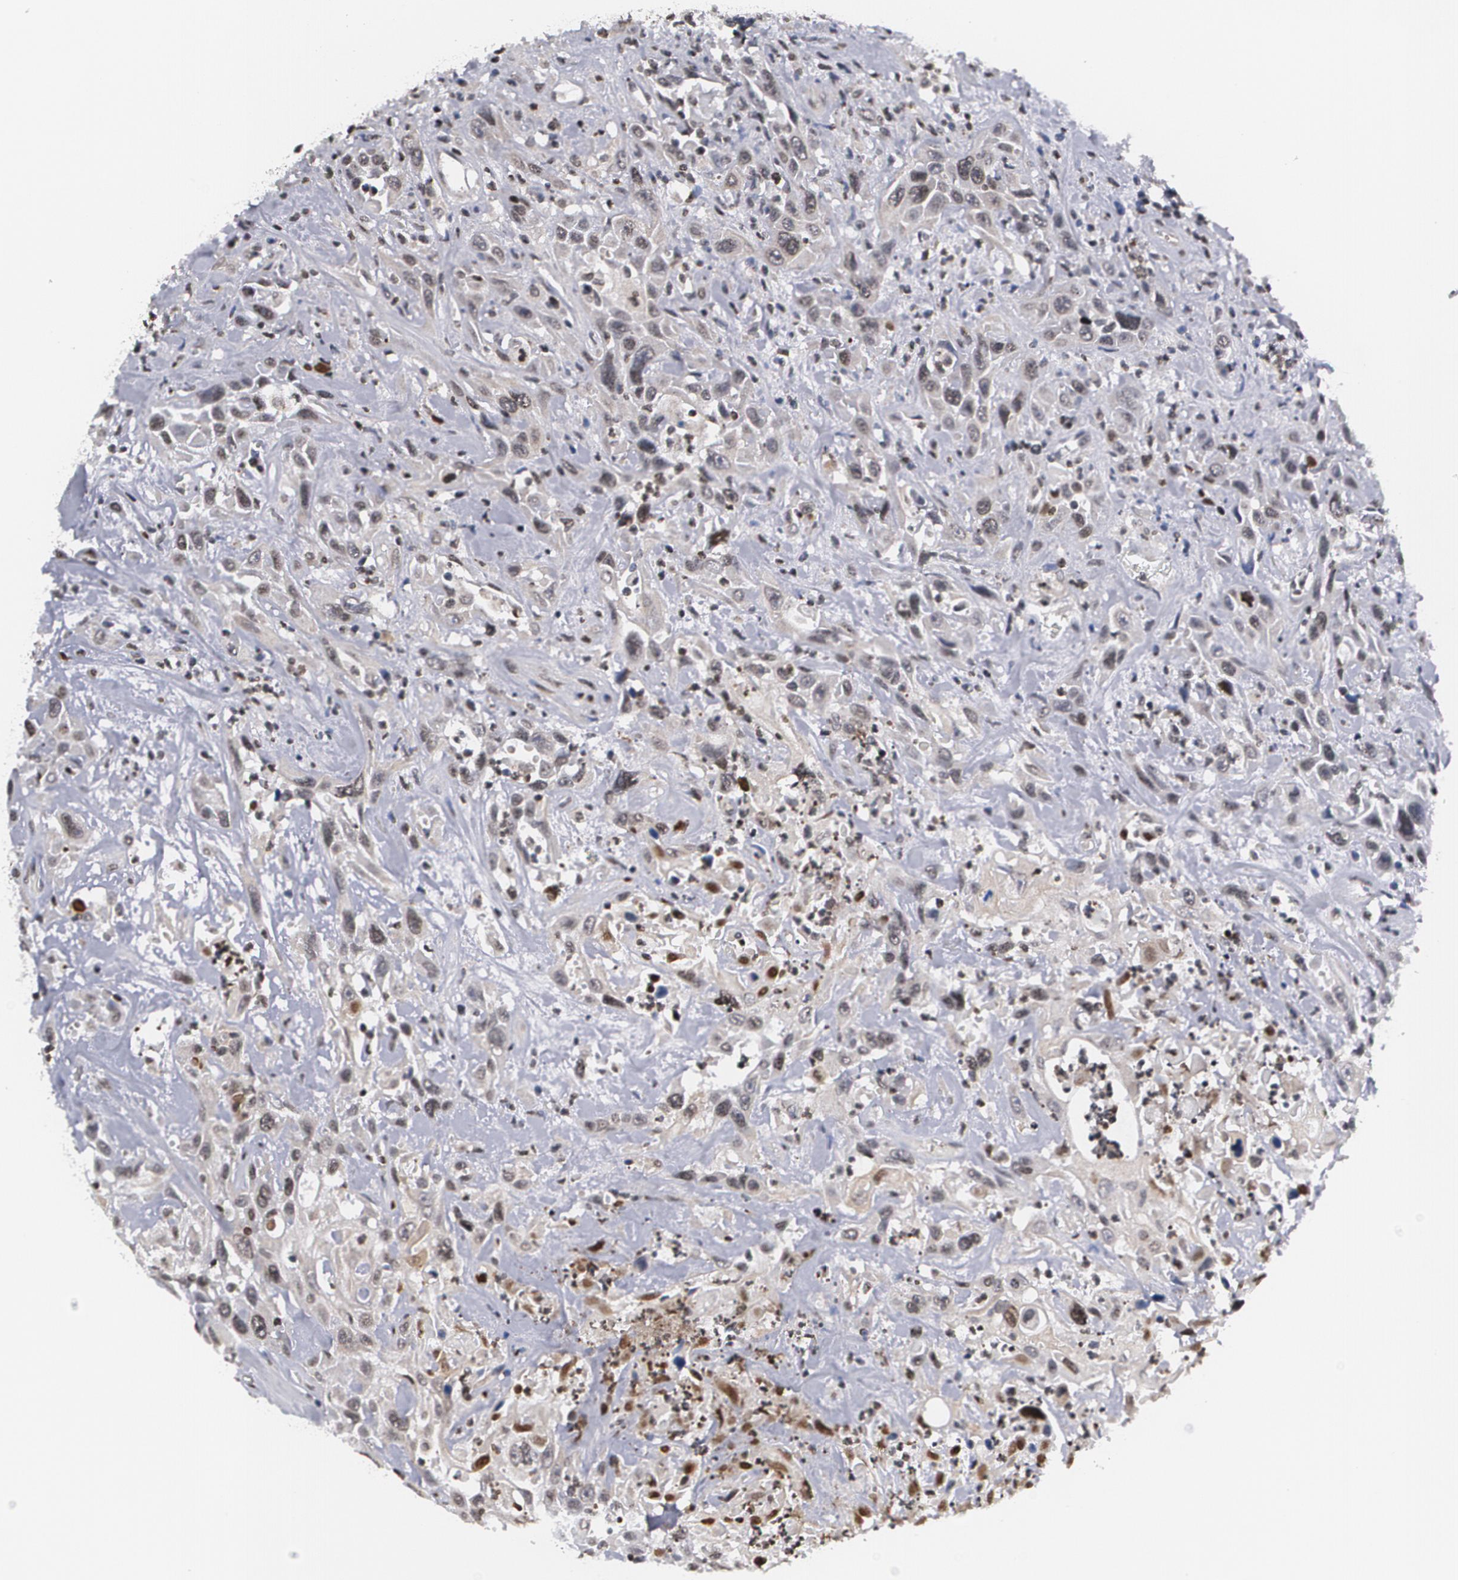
{"staining": {"intensity": "negative", "quantity": "none", "location": "none"}, "tissue": "urothelial cancer", "cell_type": "Tumor cells", "image_type": "cancer", "snomed": [{"axis": "morphology", "description": "Urothelial carcinoma, High grade"}, {"axis": "topography", "description": "Urinary bladder"}], "caption": "The immunohistochemistry image has no significant staining in tumor cells of urothelial cancer tissue.", "gene": "MVP", "patient": {"sex": "female", "age": 84}}